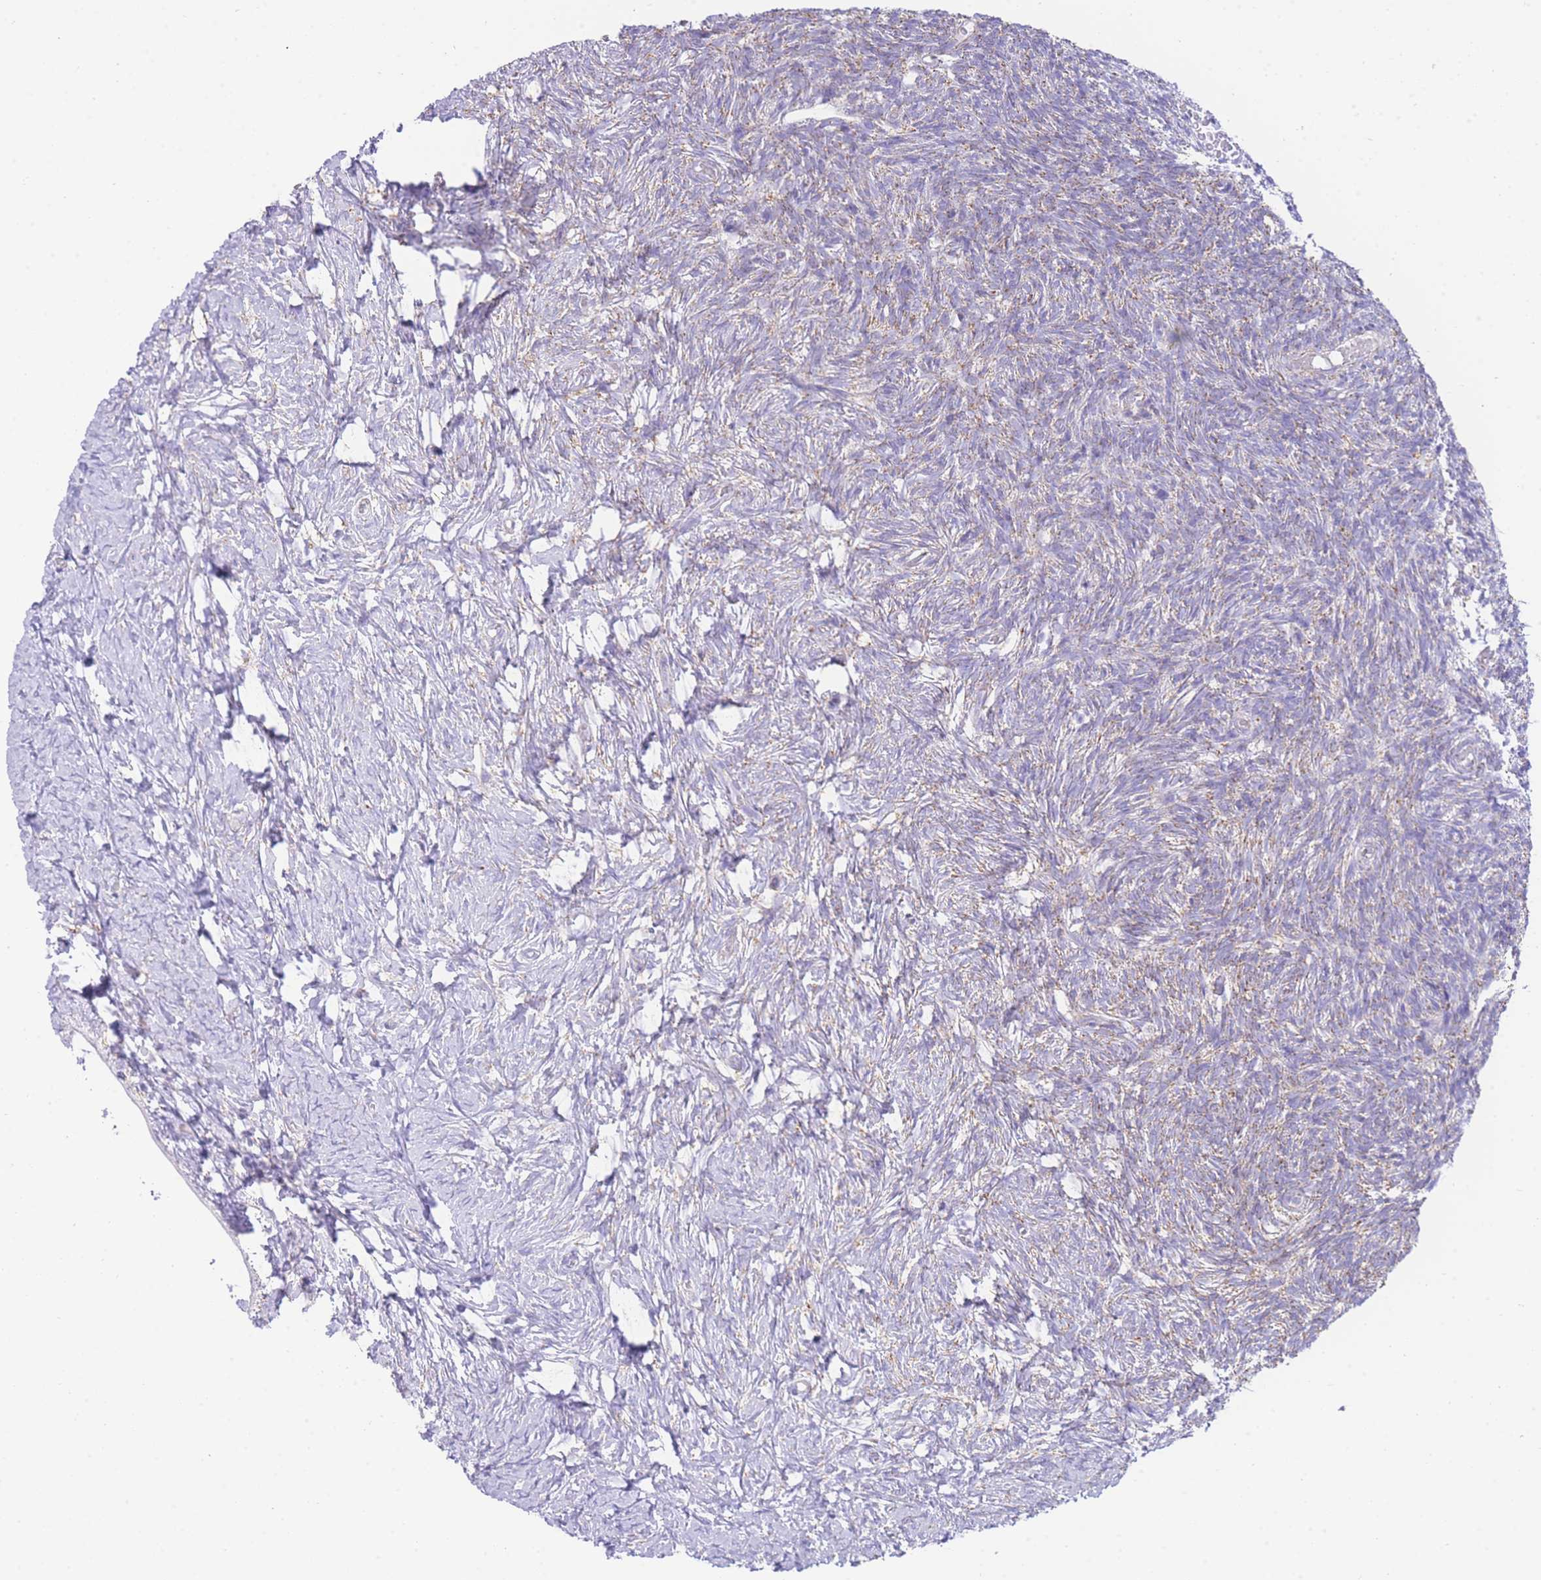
{"staining": {"intensity": "weak", "quantity": "25%-75%", "location": "cytoplasmic/membranous"}, "tissue": "ovary", "cell_type": "Ovarian stroma cells", "image_type": "normal", "snomed": [{"axis": "morphology", "description": "Normal tissue, NOS"}, {"axis": "topography", "description": "Ovary"}], "caption": "An IHC micrograph of normal tissue is shown. Protein staining in brown shows weak cytoplasmic/membranous positivity in ovary within ovarian stroma cells.", "gene": "ACSM4", "patient": {"sex": "female", "age": 39}}